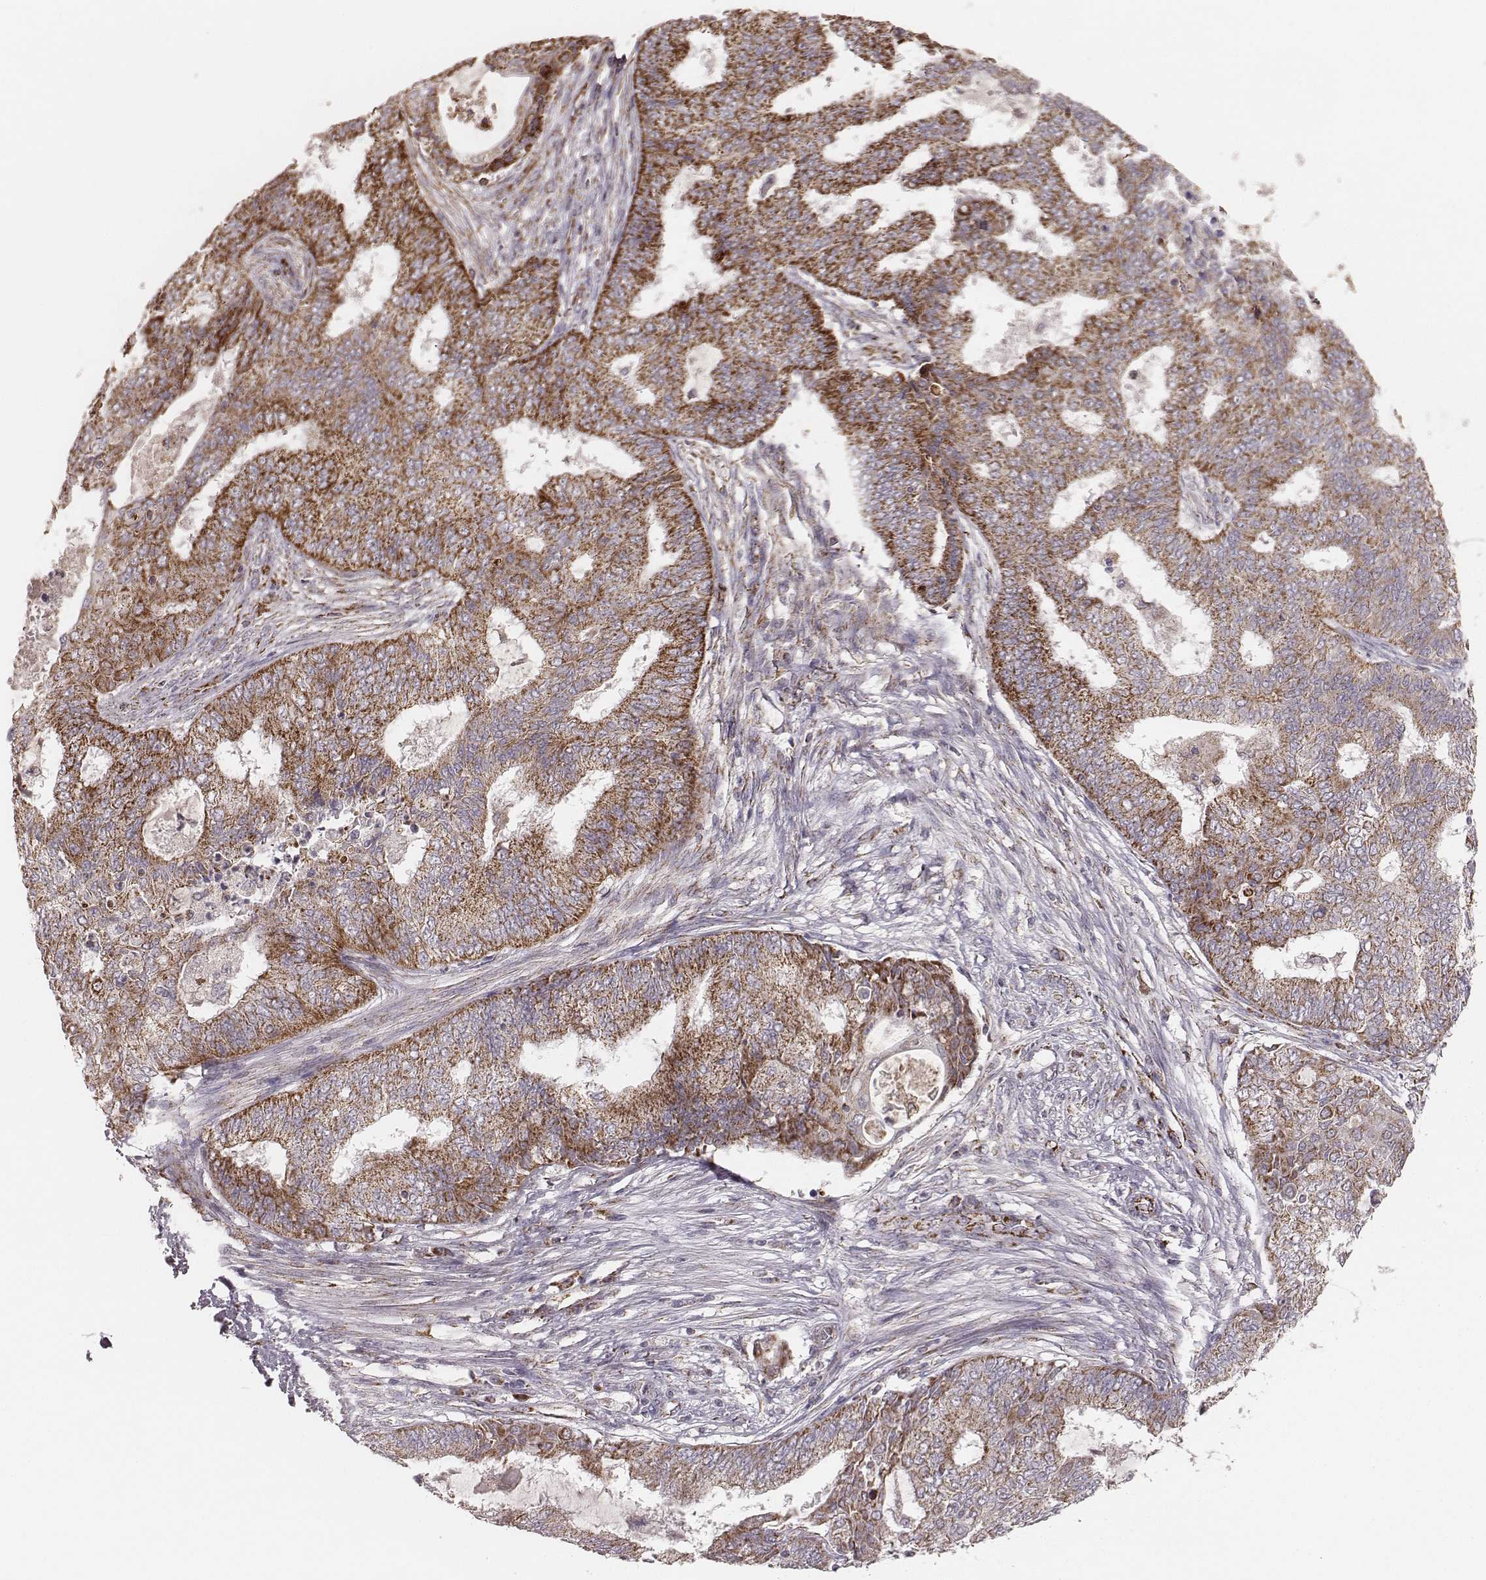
{"staining": {"intensity": "strong", "quantity": ">75%", "location": "cytoplasmic/membranous"}, "tissue": "endometrial cancer", "cell_type": "Tumor cells", "image_type": "cancer", "snomed": [{"axis": "morphology", "description": "Adenocarcinoma, NOS"}, {"axis": "topography", "description": "Endometrium"}], "caption": "Immunohistochemistry (IHC) image of endometrial cancer (adenocarcinoma) stained for a protein (brown), which exhibits high levels of strong cytoplasmic/membranous positivity in approximately >75% of tumor cells.", "gene": "TUFM", "patient": {"sex": "female", "age": 62}}